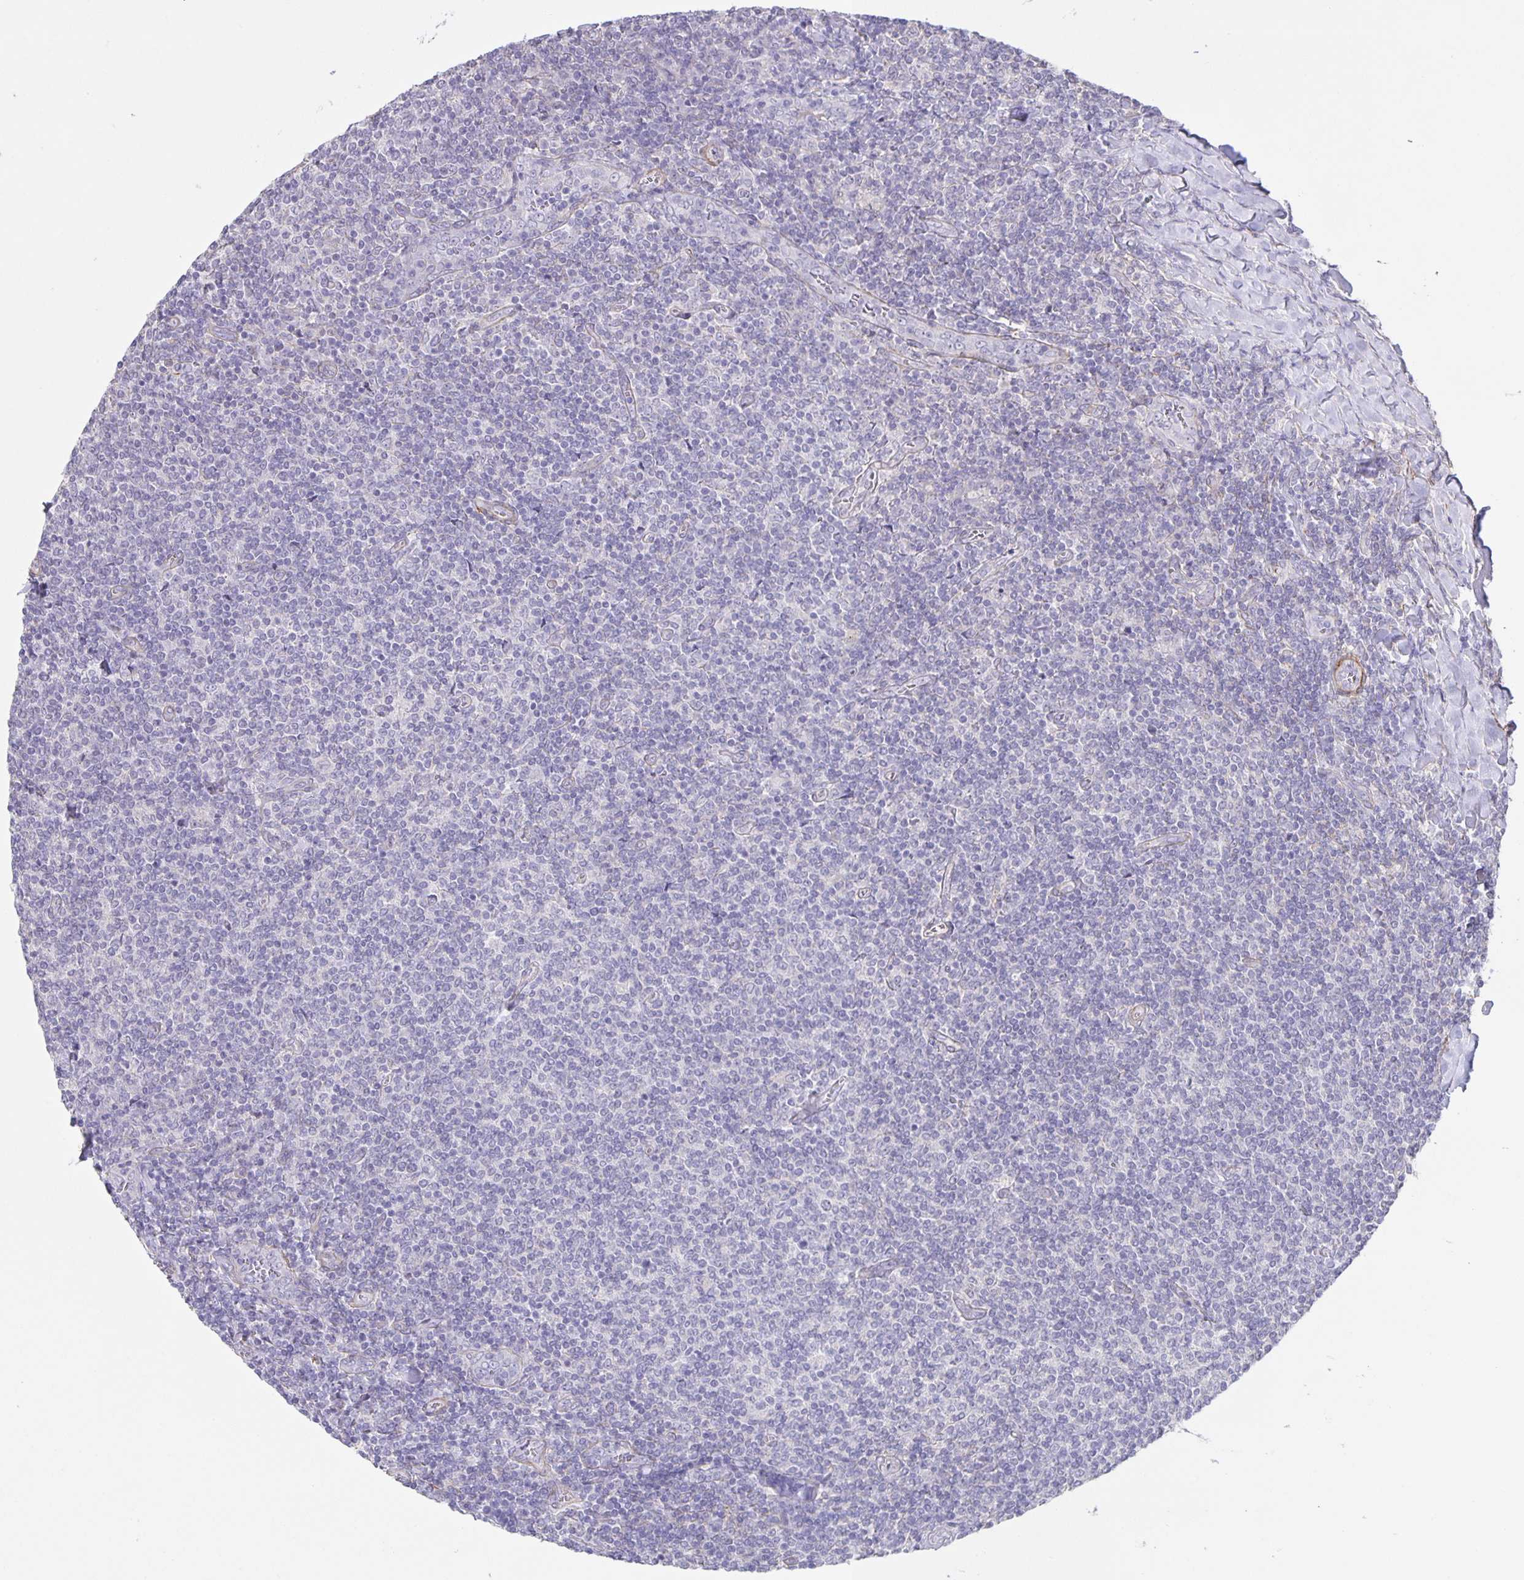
{"staining": {"intensity": "negative", "quantity": "none", "location": "none"}, "tissue": "lymphoma", "cell_type": "Tumor cells", "image_type": "cancer", "snomed": [{"axis": "morphology", "description": "Malignant lymphoma, non-Hodgkin's type, Low grade"}, {"axis": "topography", "description": "Lymph node"}], "caption": "Immunohistochemical staining of low-grade malignant lymphoma, non-Hodgkin's type displays no significant staining in tumor cells.", "gene": "SRCIN1", "patient": {"sex": "male", "age": 52}}